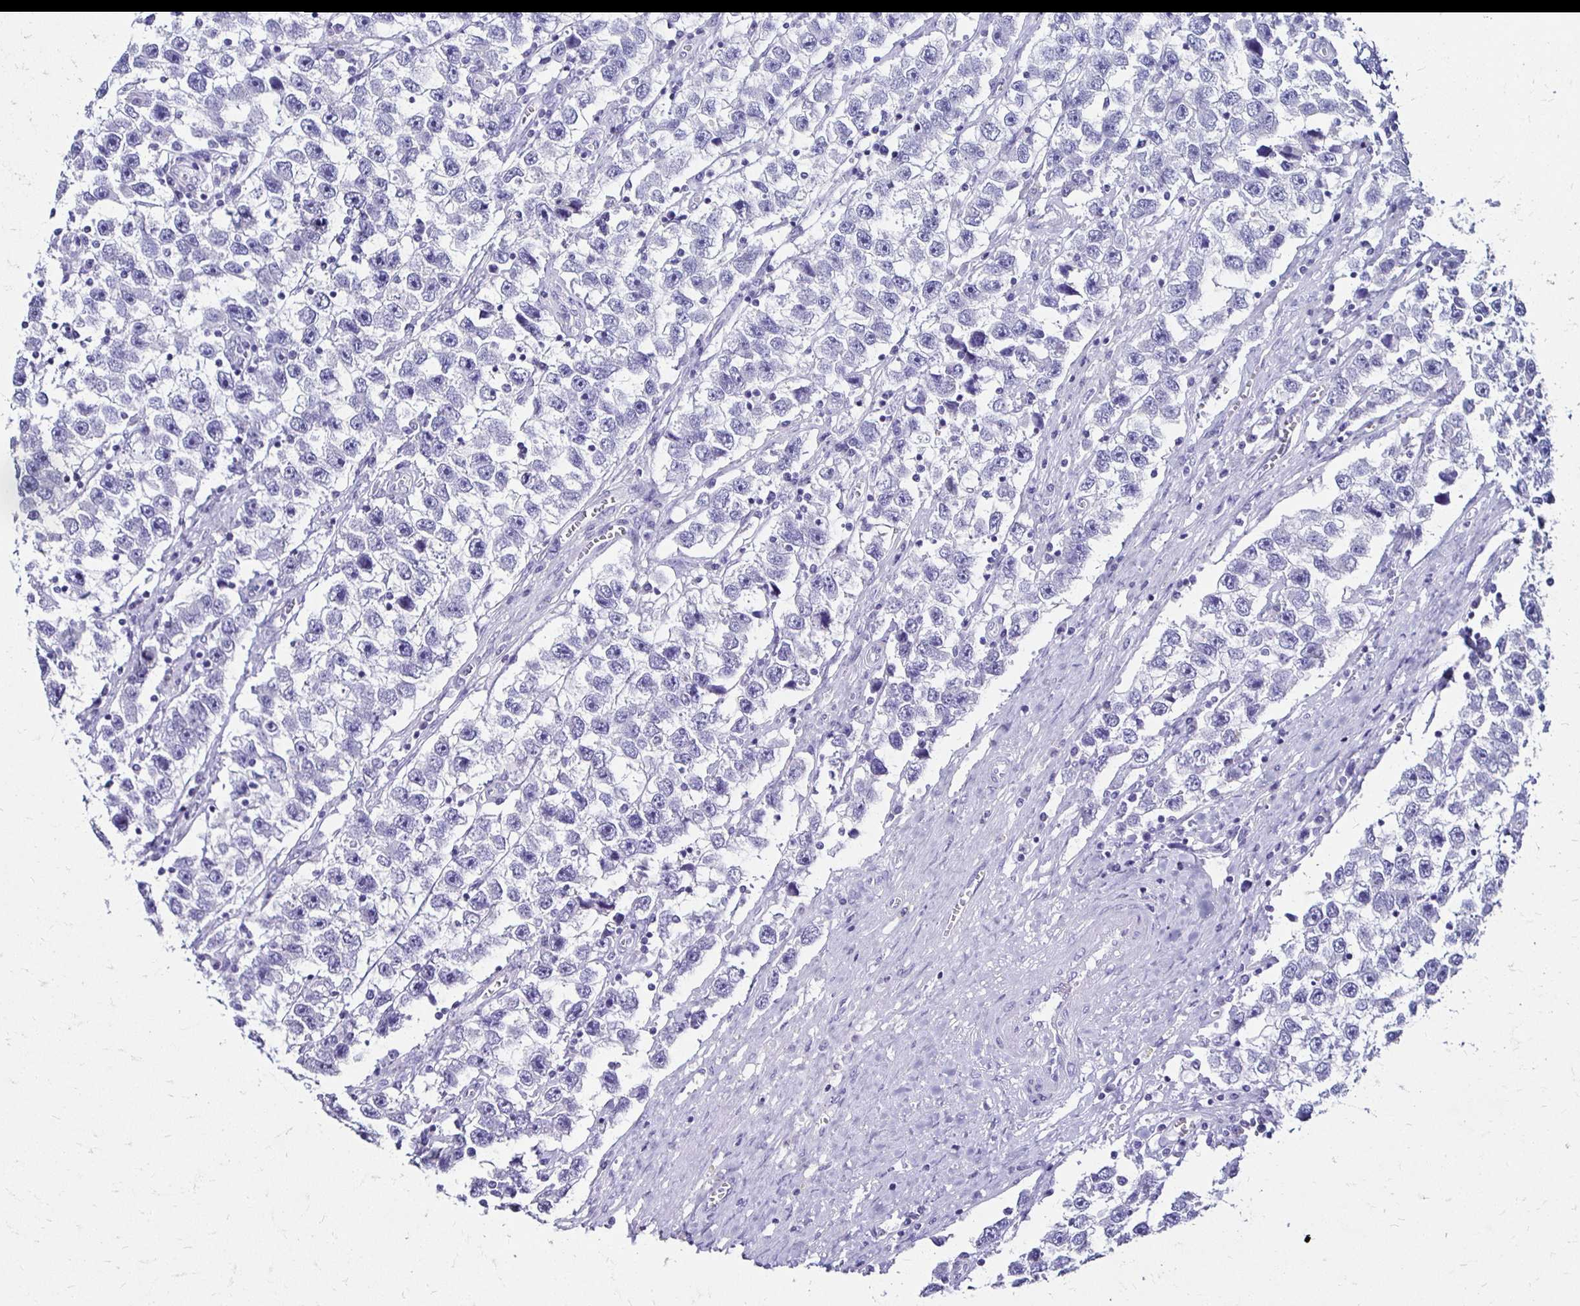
{"staining": {"intensity": "negative", "quantity": "none", "location": "none"}, "tissue": "testis cancer", "cell_type": "Tumor cells", "image_type": "cancer", "snomed": [{"axis": "morphology", "description": "Seminoma, NOS"}, {"axis": "topography", "description": "Testis"}], "caption": "Immunohistochemical staining of human testis cancer (seminoma) displays no significant expression in tumor cells. The staining was performed using DAB to visualize the protein expression in brown, while the nuclei were stained in blue with hematoxylin (Magnification: 20x).", "gene": "KCNT1", "patient": {"sex": "male", "age": 33}}